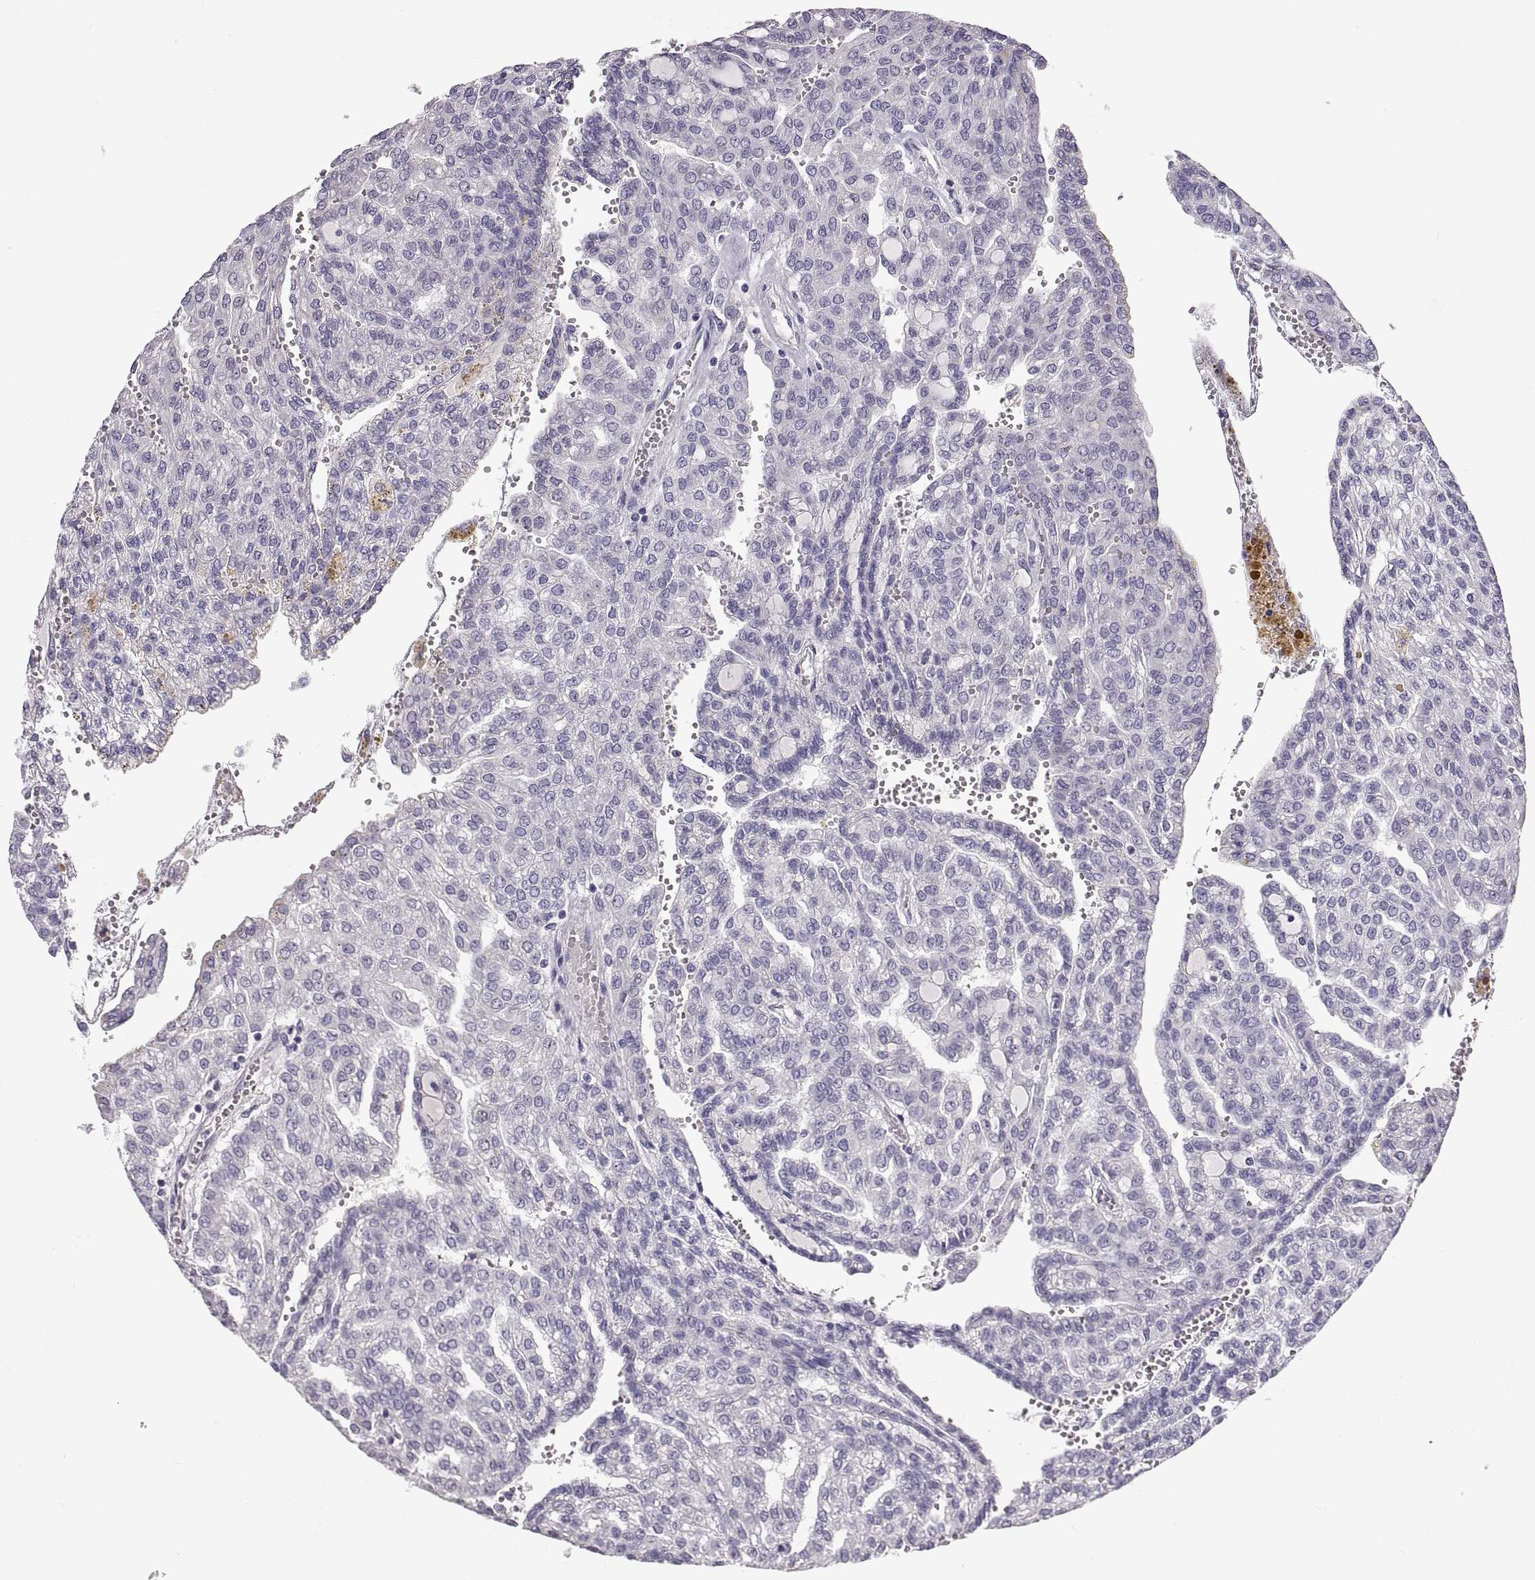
{"staining": {"intensity": "negative", "quantity": "none", "location": "none"}, "tissue": "renal cancer", "cell_type": "Tumor cells", "image_type": "cancer", "snomed": [{"axis": "morphology", "description": "Adenocarcinoma, NOS"}, {"axis": "topography", "description": "Kidney"}], "caption": "The histopathology image demonstrates no significant positivity in tumor cells of renal cancer.", "gene": "ADAM32", "patient": {"sex": "male", "age": 63}}